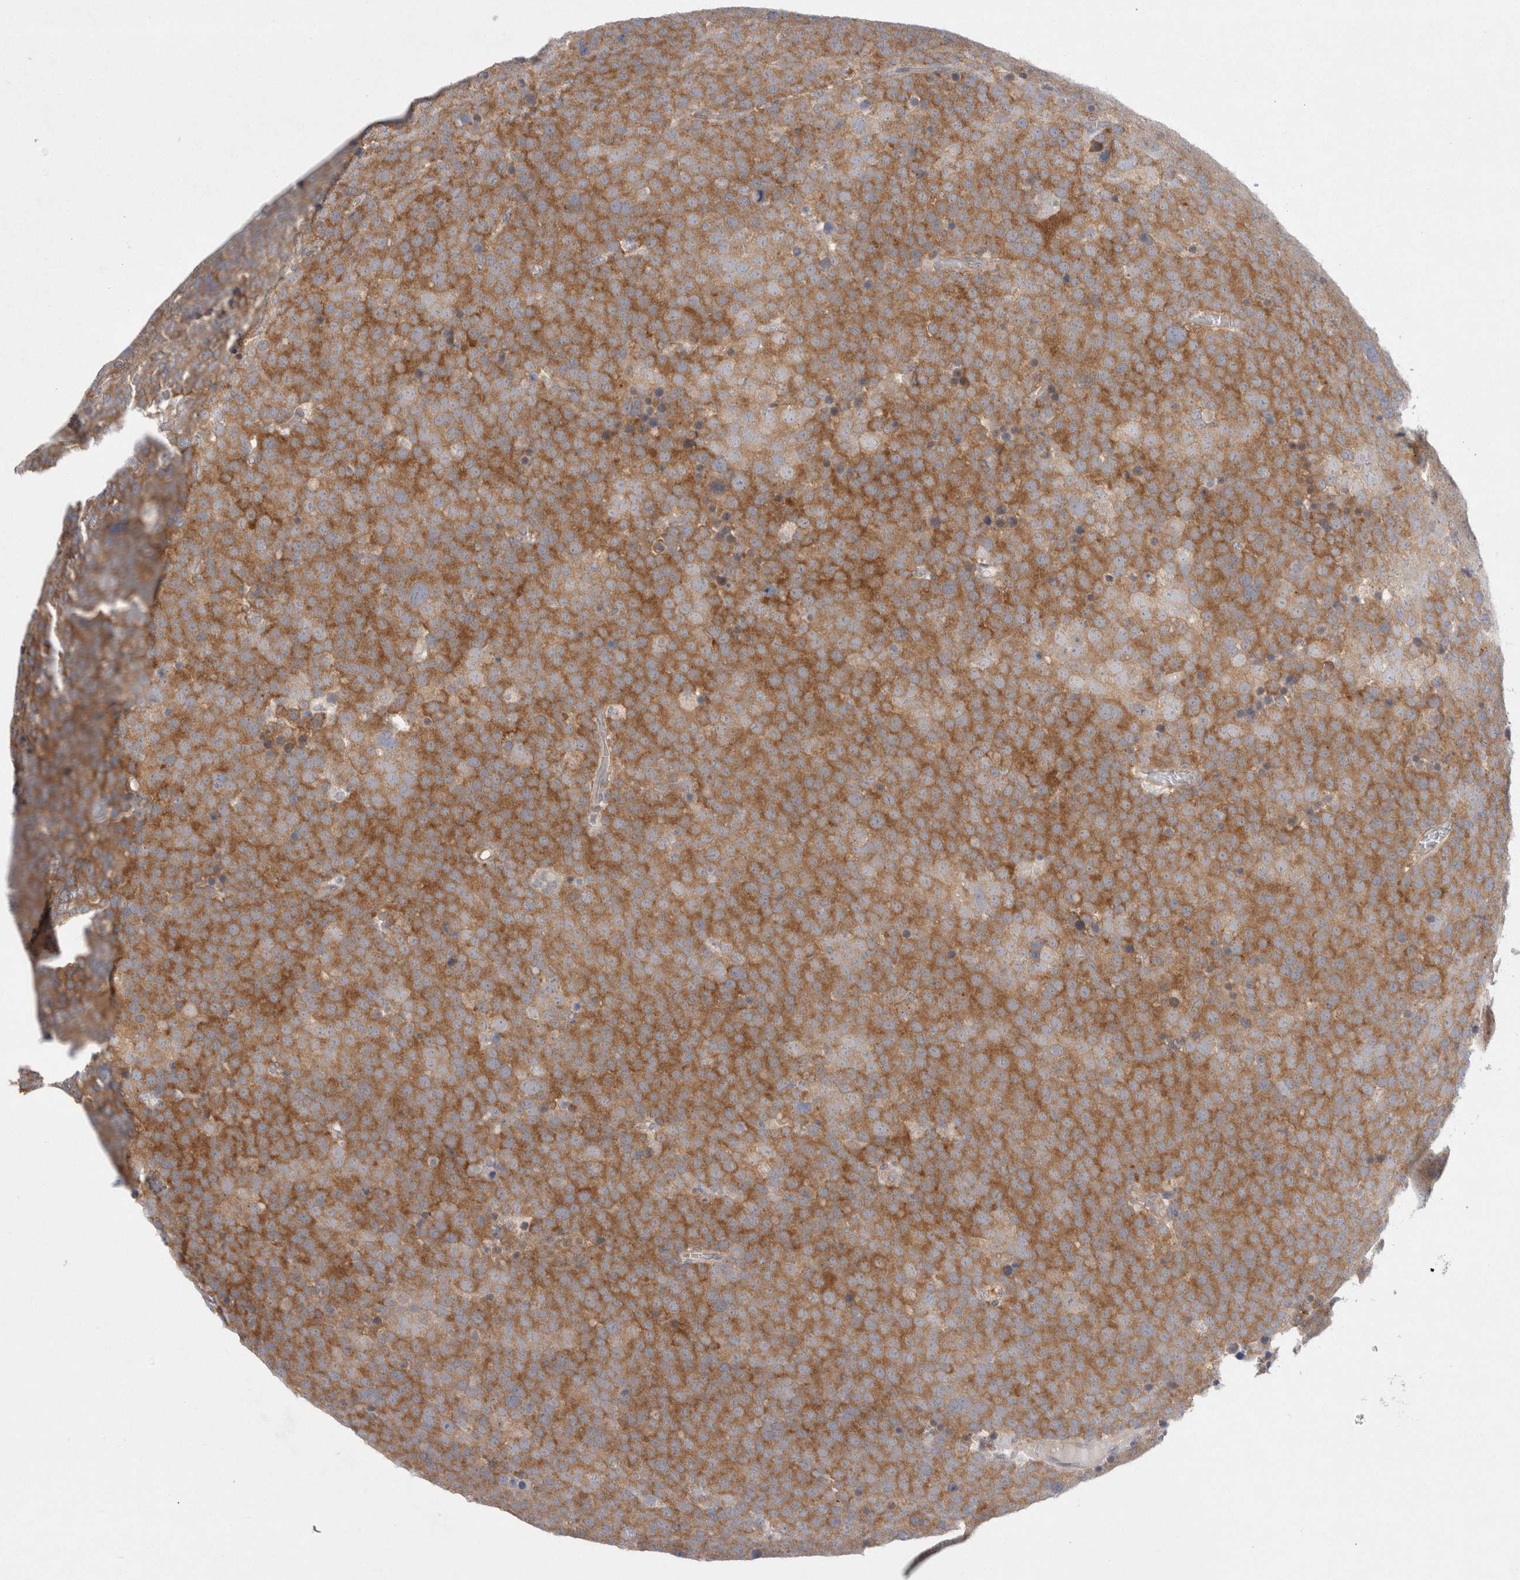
{"staining": {"intensity": "moderate", "quantity": ">75%", "location": "cytoplasmic/membranous"}, "tissue": "testis cancer", "cell_type": "Tumor cells", "image_type": "cancer", "snomed": [{"axis": "morphology", "description": "Seminoma, NOS"}, {"axis": "topography", "description": "Testis"}], "caption": "A high-resolution histopathology image shows immunohistochemistry (IHC) staining of testis cancer (seminoma), which shows moderate cytoplasmic/membranous staining in approximately >75% of tumor cells.", "gene": "WIPF2", "patient": {"sex": "male", "age": 71}}